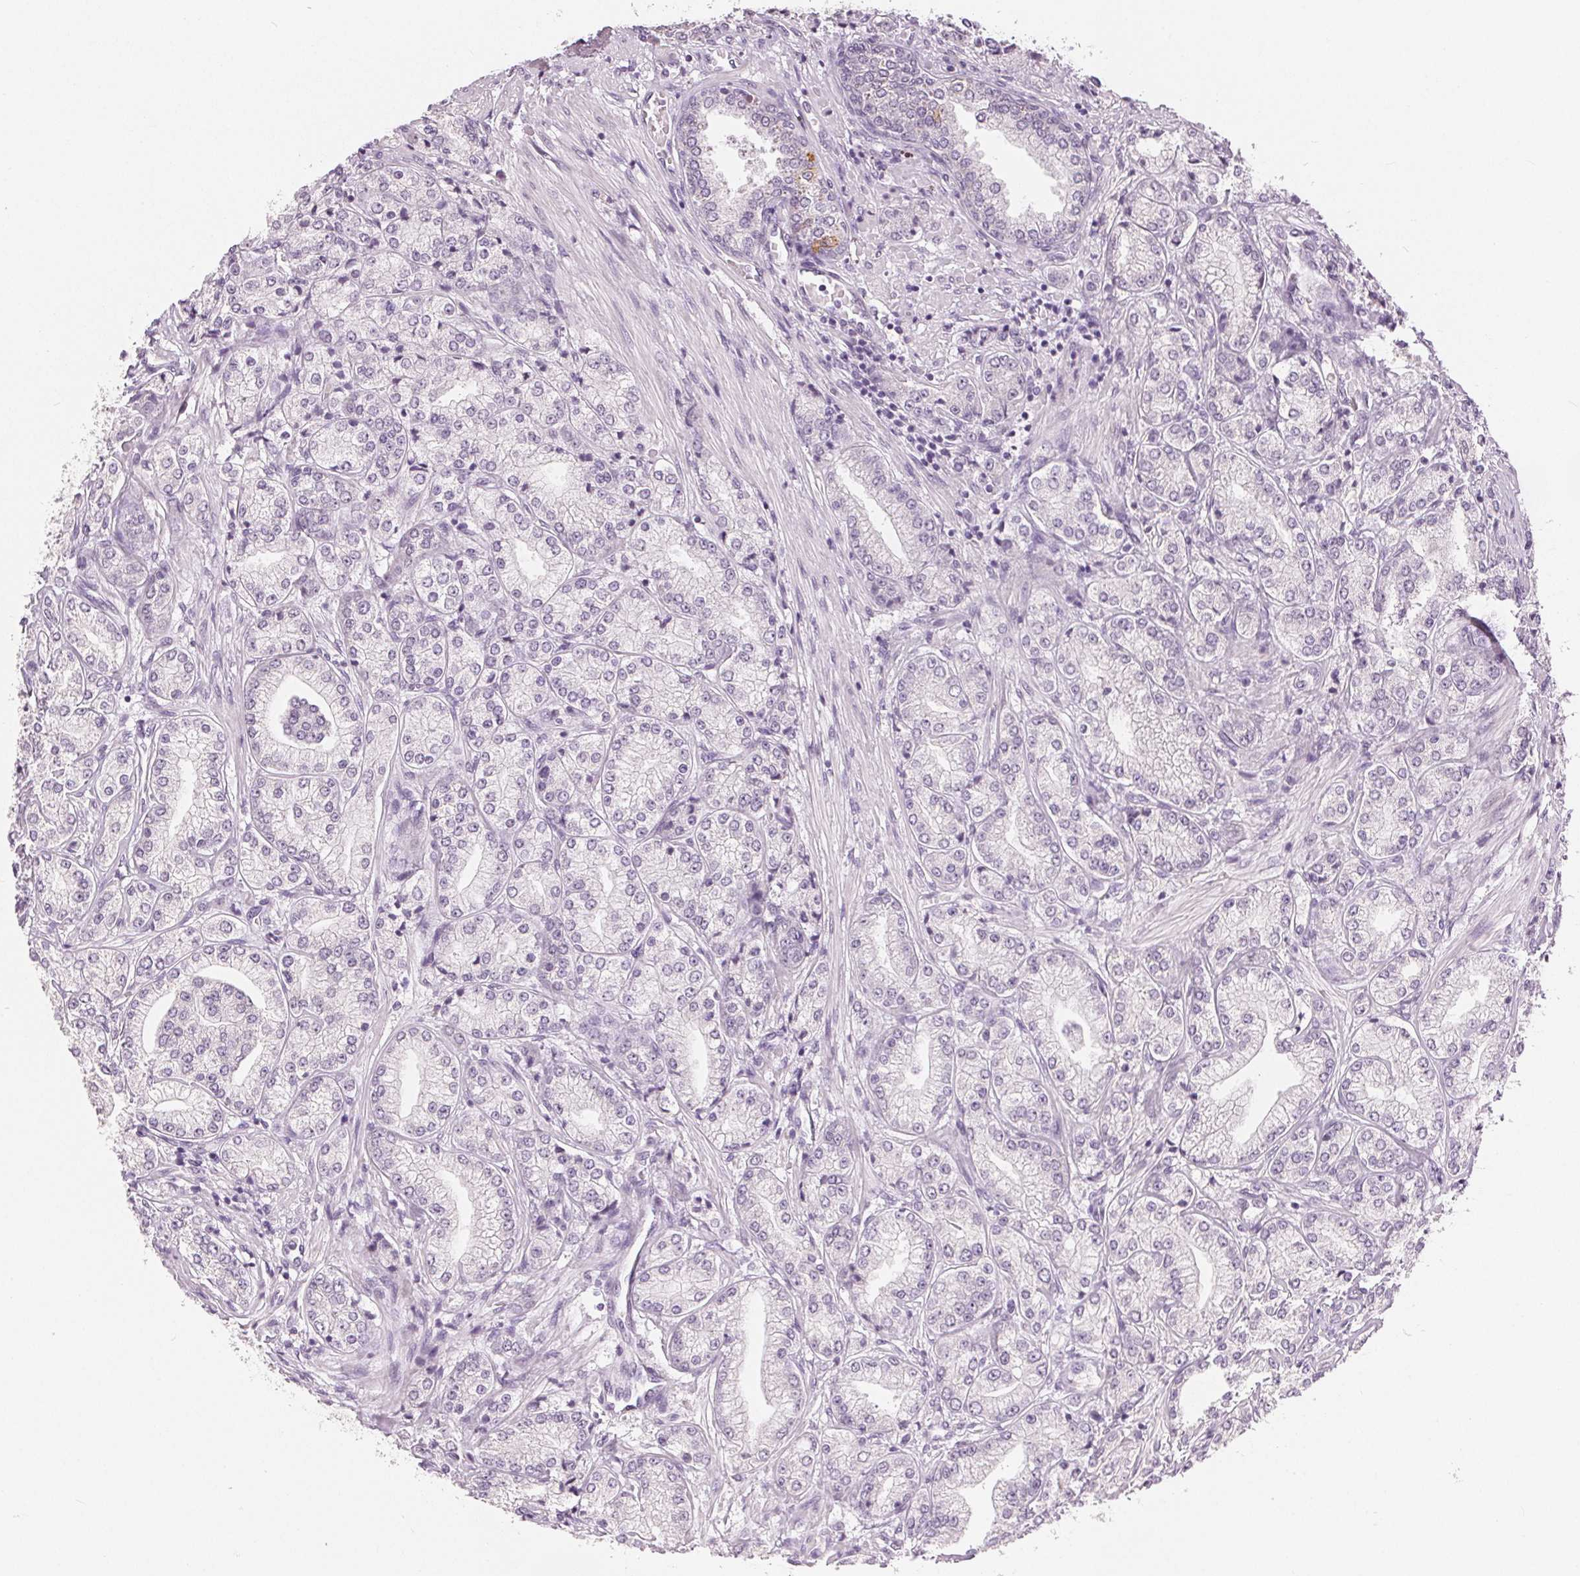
{"staining": {"intensity": "negative", "quantity": "none", "location": "none"}, "tissue": "prostate cancer", "cell_type": "Tumor cells", "image_type": "cancer", "snomed": [{"axis": "morphology", "description": "Adenocarcinoma, NOS"}, {"axis": "topography", "description": "Prostate"}], "caption": "An IHC micrograph of prostate cancer is shown. There is no staining in tumor cells of prostate cancer. (Stains: DAB immunohistochemistry with hematoxylin counter stain, Microscopy: brightfield microscopy at high magnification).", "gene": "CA12", "patient": {"sex": "male", "age": 63}}